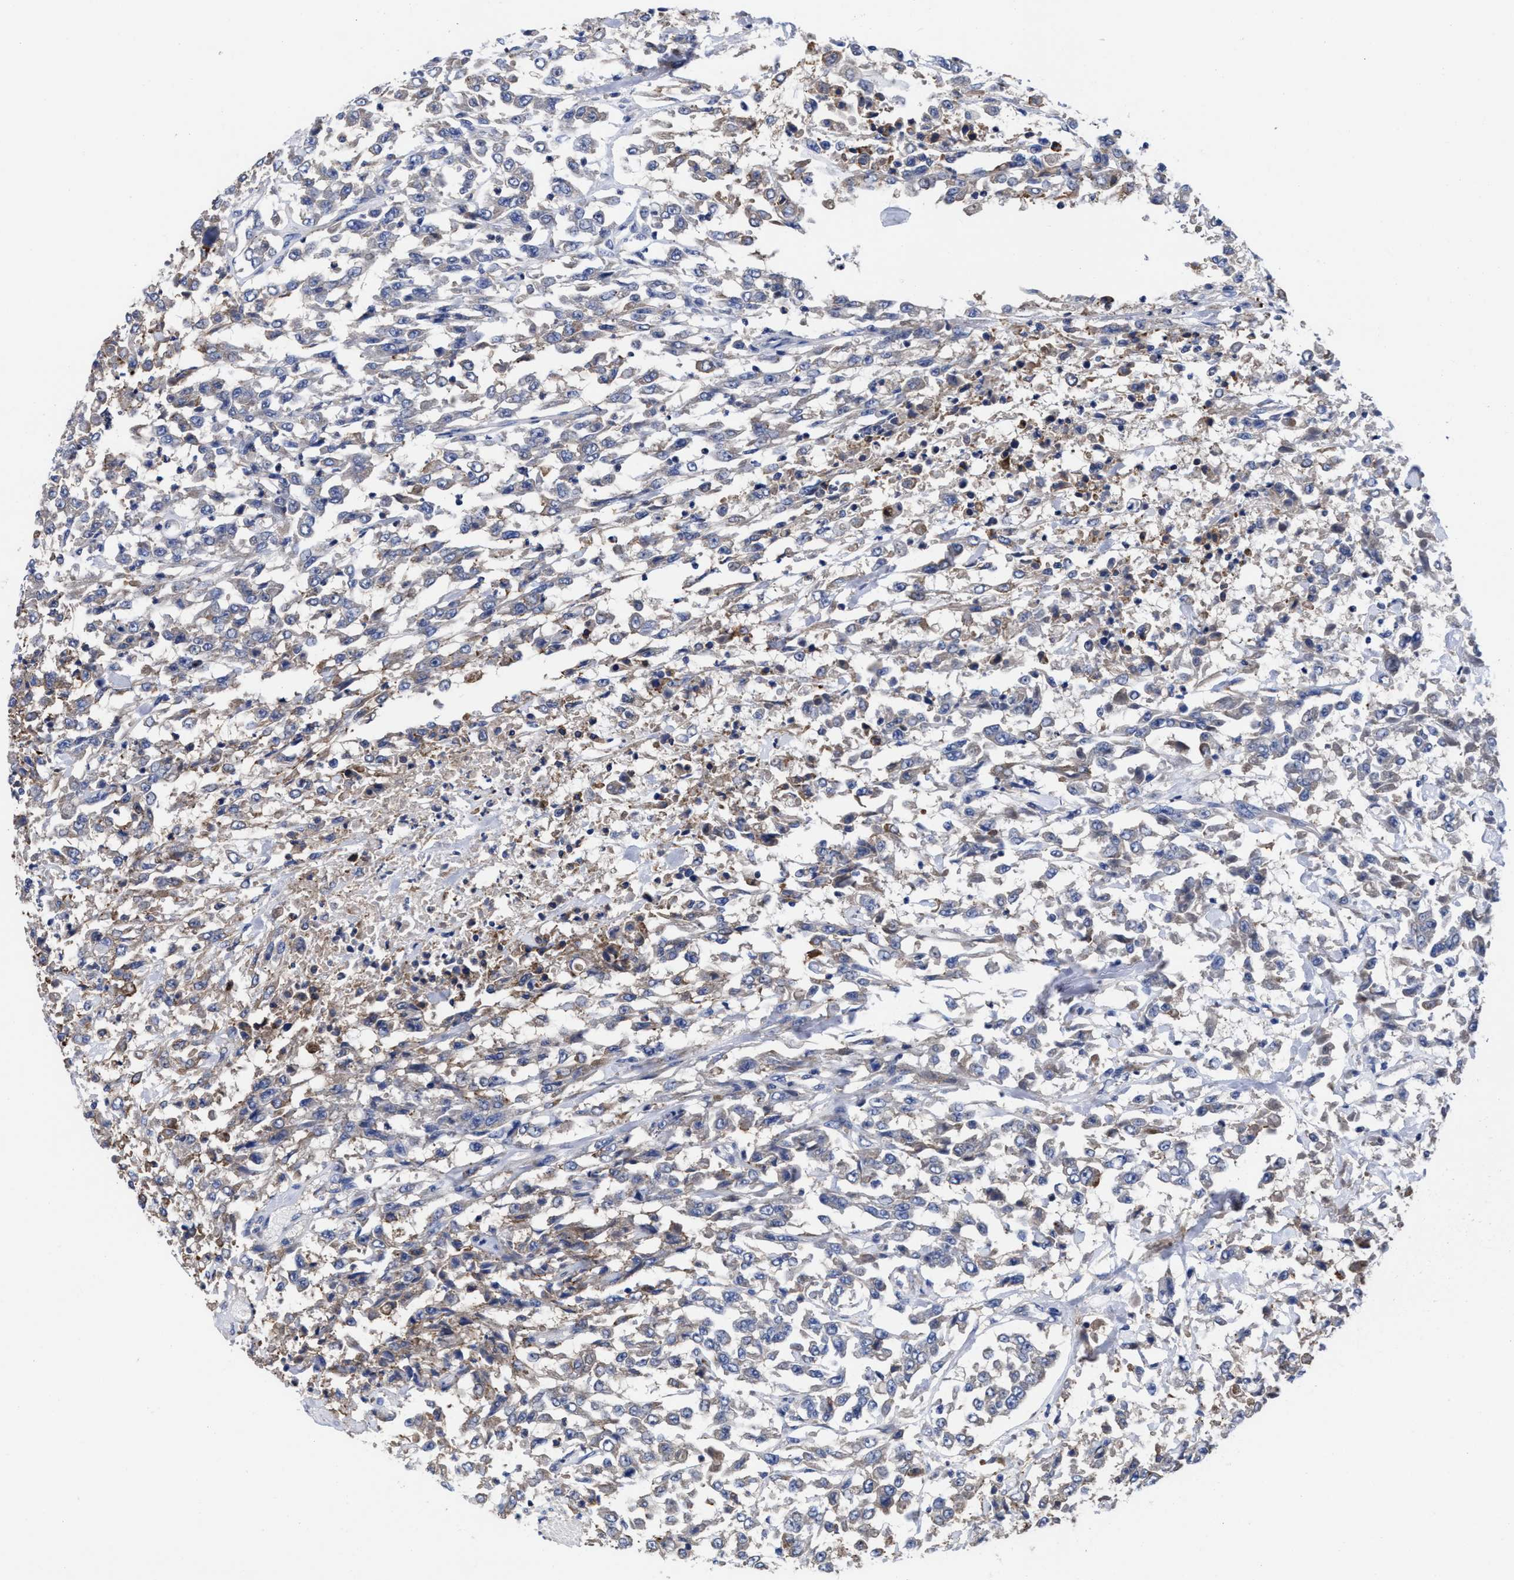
{"staining": {"intensity": "weak", "quantity": "25%-75%", "location": "cytoplasmic/membranous"}, "tissue": "urothelial cancer", "cell_type": "Tumor cells", "image_type": "cancer", "snomed": [{"axis": "morphology", "description": "Urothelial carcinoma, High grade"}, {"axis": "topography", "description": "Urinary bladder"}], "caption": "Immunohistochemical staining of human urothelial carcinoma (high-grade) displays low levels of weak cytoplasmic/membranous protein positivity in about 25%-75% of tumor cells. (DAB (3,3'-diaminobenzidine) = brown stain, brightfield microscopy at high magnification).", "gene": "TXNDC17", "patient": {"sex": "male", "age": 46}}